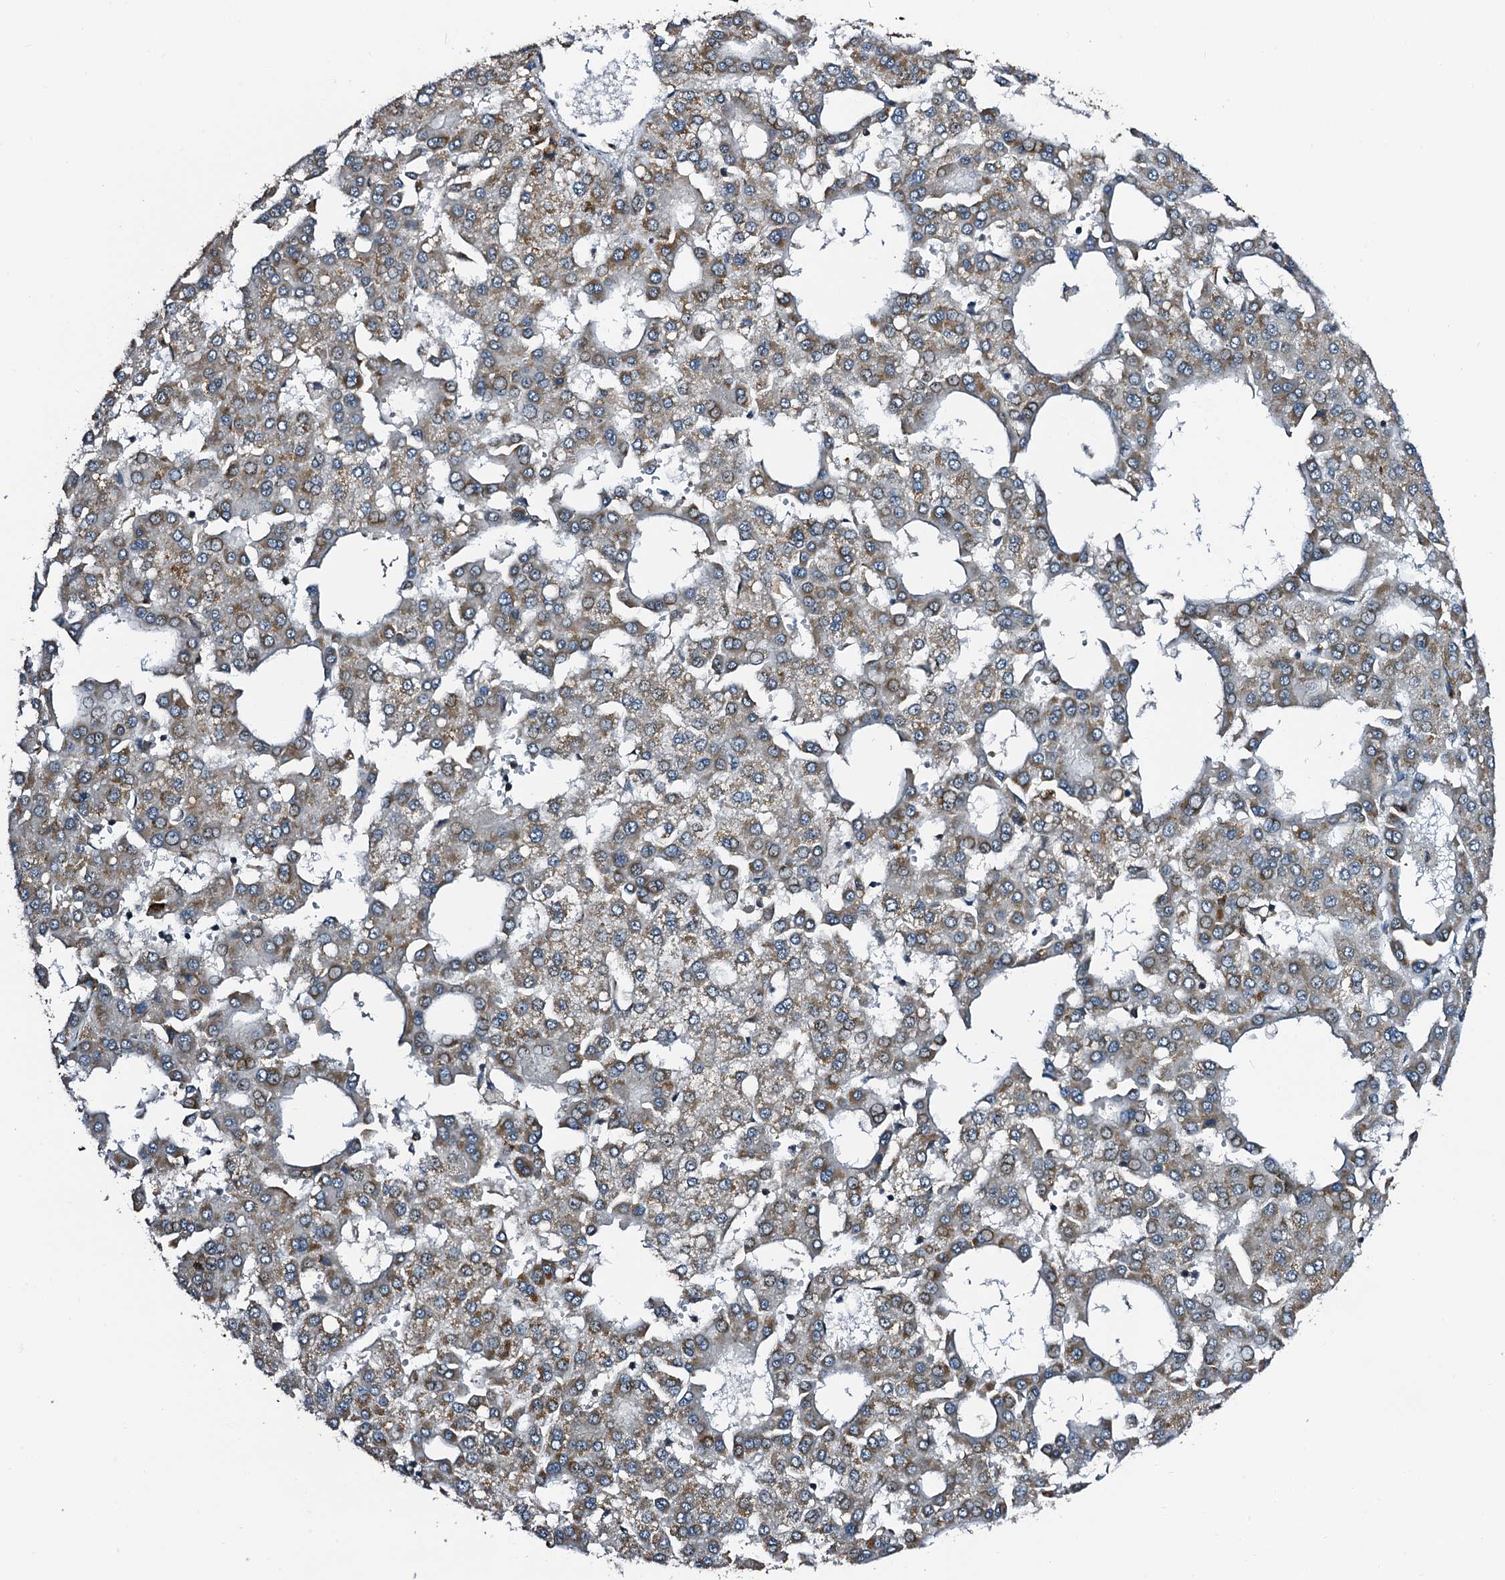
{"staining": {"intensity": "moderate", "quantity": "25%-75%", "location": "cytoplasmic/membranous"}, "tissue": "liver cancer", "cell_type": "Tumor cells", "image_type": "cancer", "snomed": [{"axis": "morphology", "description": "Carcinoma, Hepatocellular, NOS"}, {"axis": "topography", "description": "Liver"}], "caption": "This is a photomicrograph of IHC staining of liver cancer (hepatocellular carcinoma), which shows moderate positivity in the cytoplasmic/membranous of tumor cells.", "gene": "NAA16", "patient": {"sex": "male", "age": 47}}